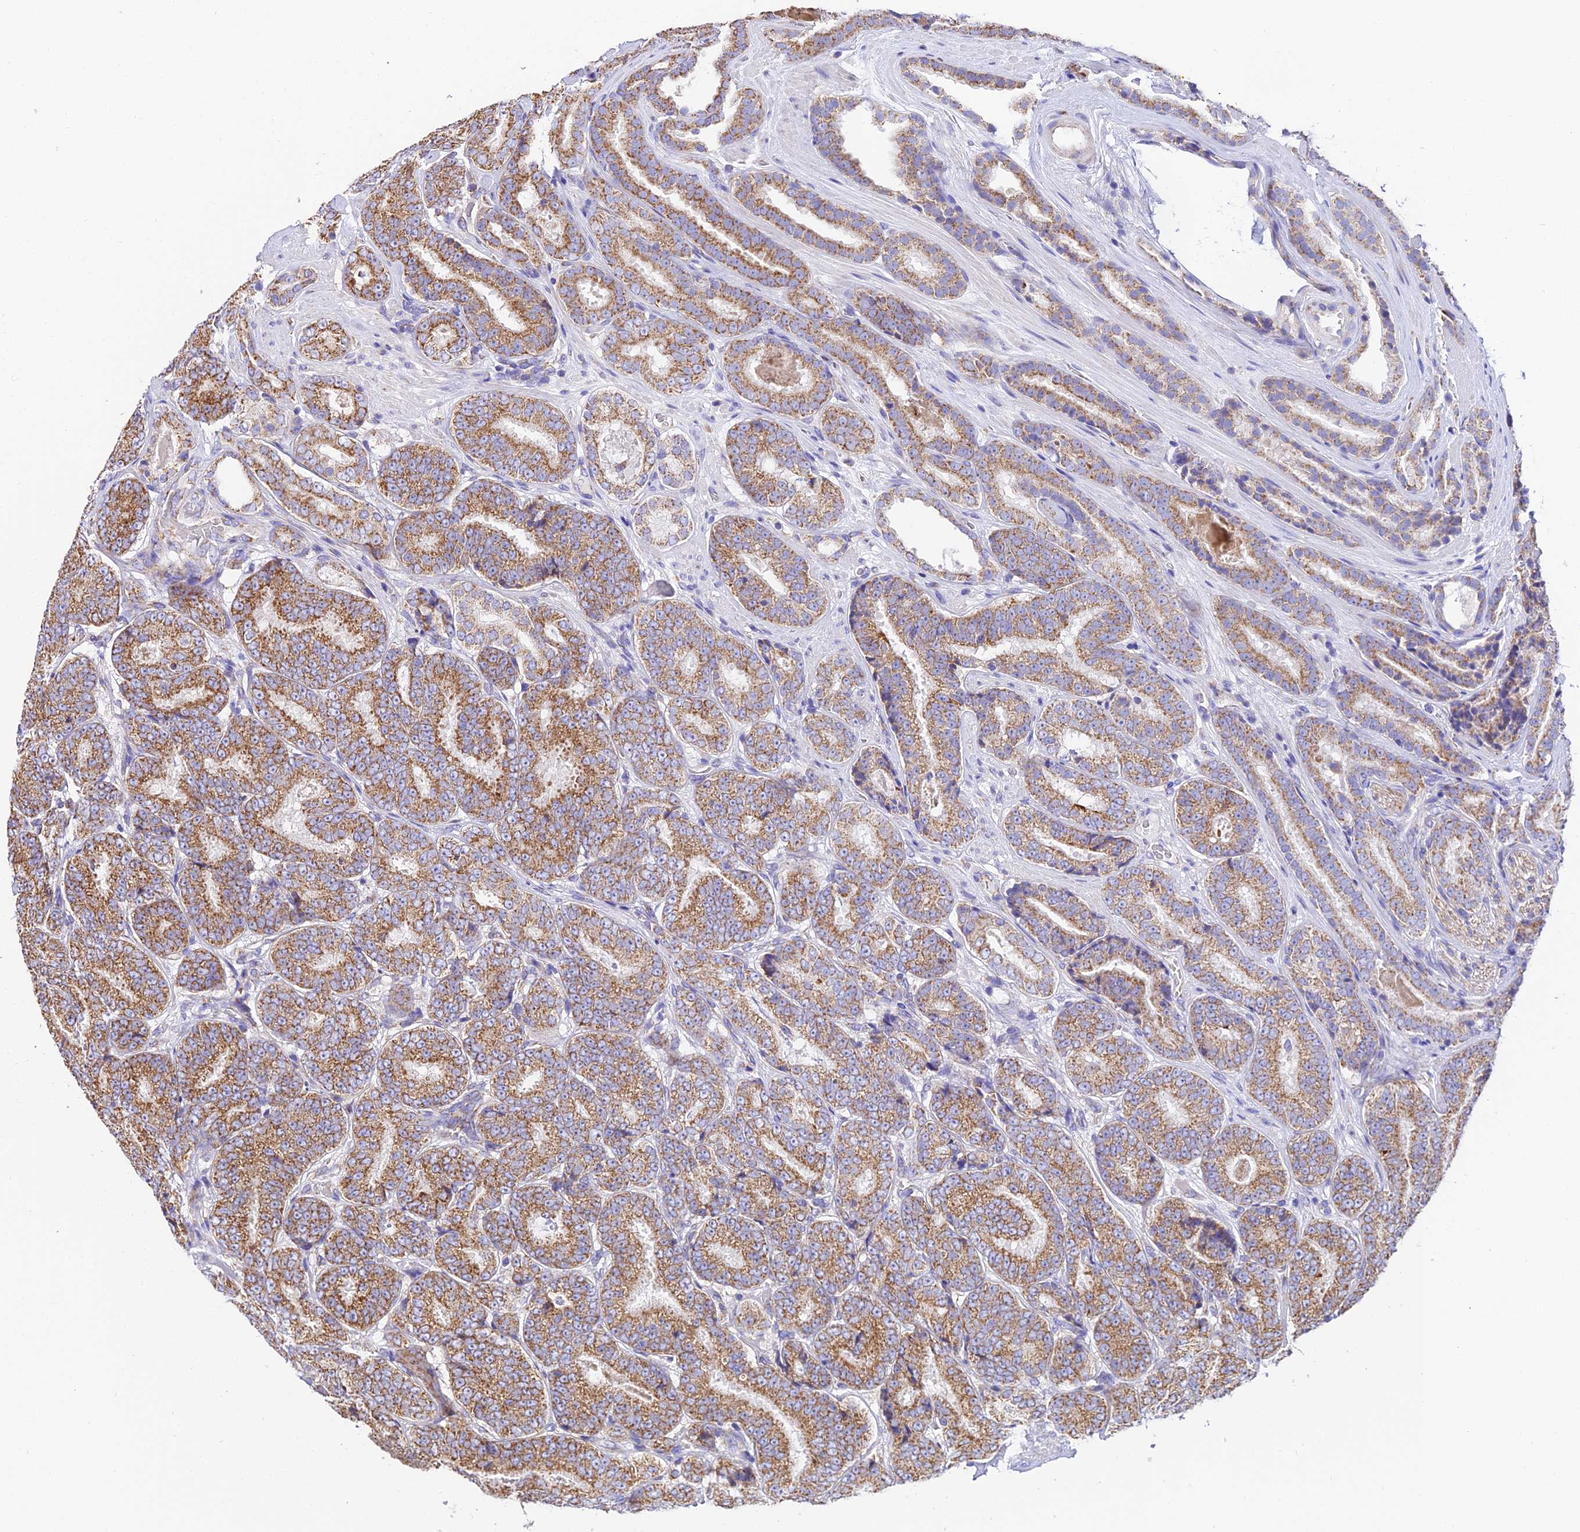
{"staining": {"intensity": "moderate", "quantity": ">75%", "location": "cytoplasmic/membranous"}, "tissue": "prostate cancer", "cell_type": "Tumor cells", "image_type": "cancer", "snomed": [{"axis": "morphology", "description": "Adenocarcinoma, High grade"}, {"axis": "topography", "description": "Prostate"}], "caption": "An image showing moderate cytoplasmic/membranous positivity in about >75% of tumor cells in prostate cancer, as visualized by brown immunohistochemical staining.", "gene": "OCIAD1", "patient": {"sex": "male", "age": 72}}